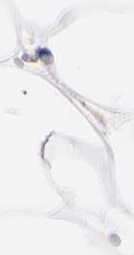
{"staining": {"intensity": "negative", "quantity": "none", "location": "none"}, "tissue": "adipose tissue", "cell_type": "Adipocytes", "image_type": "normal", "snomed": [{"axis": "morphology", "description": "Normal tissue, NOS"}, {"axis": "topography", "description": "Breast"}, {"axis": "topography", "description": "Adipose tissue"}], "caption": "DAB immunohistochemical staining of unremarkable adipose tissue displays no significant expression in adipocytes. The staining was performed using DAB (3,3'-diaminobenzidine) to visualize the protein expression in brown, while the nuclei were stained in blue with hematoxylin (Magnification: 20x).", "gene": "NCF4", "patient": {"sex": "female", "age": 25}}